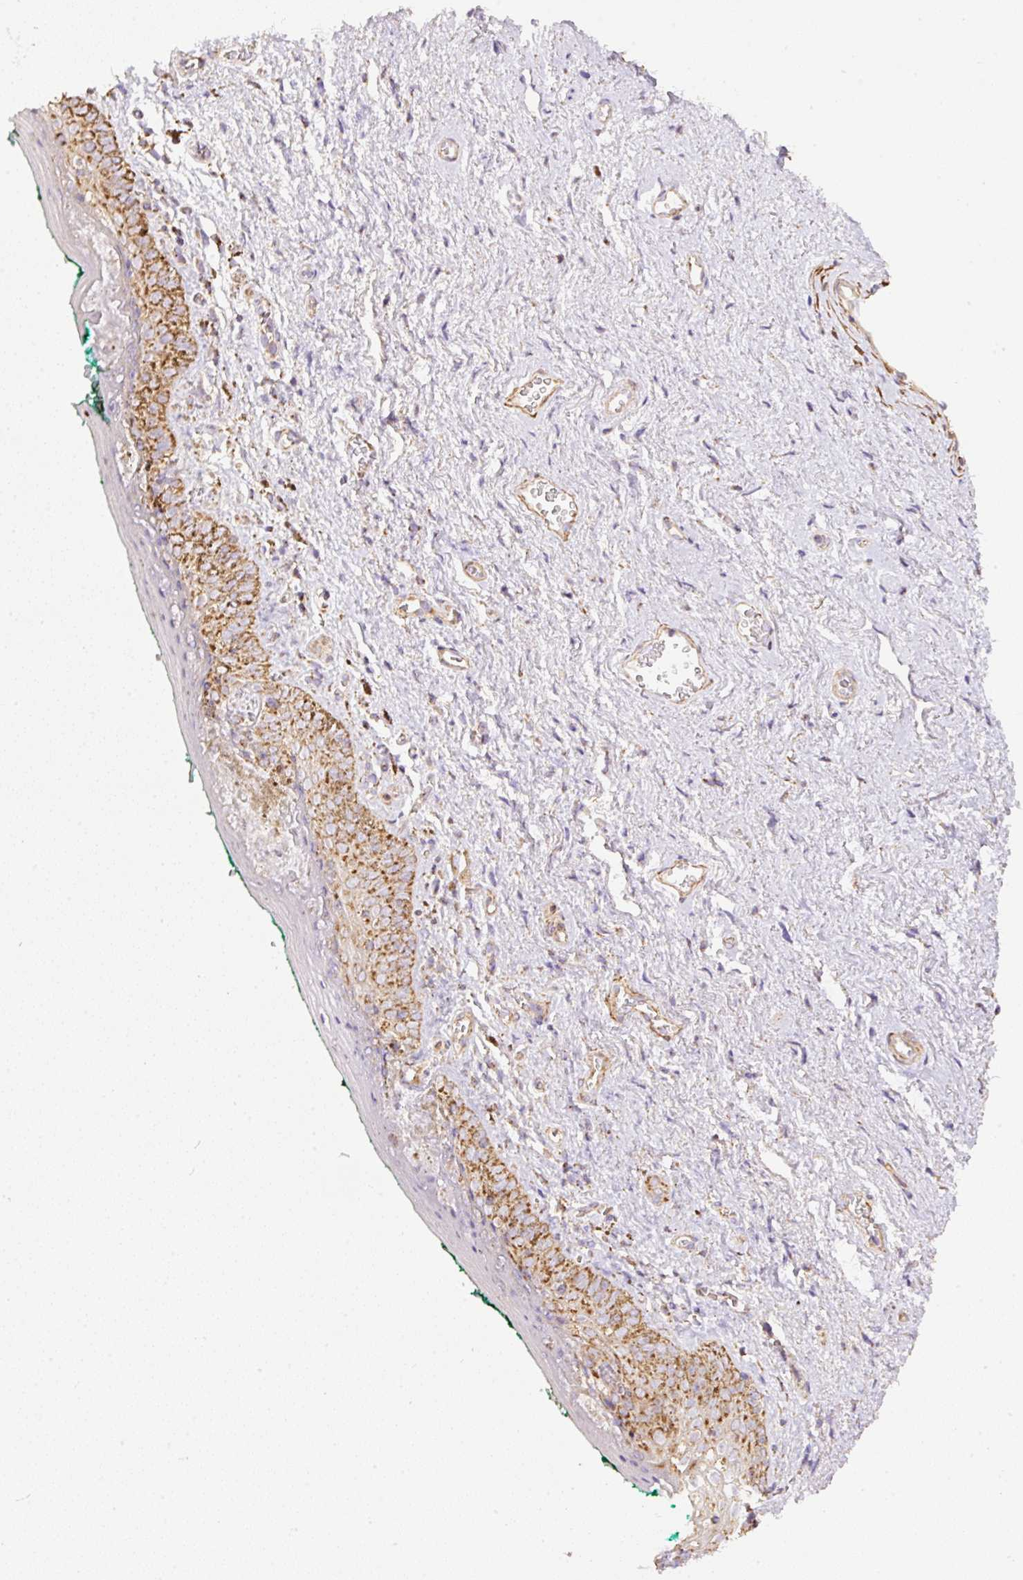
{"staining": {"intensity": "moderate", "quantity": "<25%", "location": "cytoplasmic/membranous"}, "tissue": "vagina", "cell_type": "Squamous epithelial cells", "image_type": "normal", "snomed": [{"axis": "morphology", "description": "Normal tissue, NOS"}, {"axis": "topography", "description": "Vulva"}, {"axis": "topography", "description": "Vagina"}, {"axis": "topography", "description": "Peripheral nerve tissue"}], "caption": "Immunohistochemistry (IHC) staining of benign vagina, which shows low levels of moderate cytoplasmic/membranous staining in about <25% of squamous epithelial cells indicating moderate cytoplasmic/membranous protein staining. The staining was performed using DAB (brown) for protein detection and nuclei were counterstained in hematoxylin (blue).", "gene": "NDUFAF2", "patient": {"sex": "female", "age": 66}}